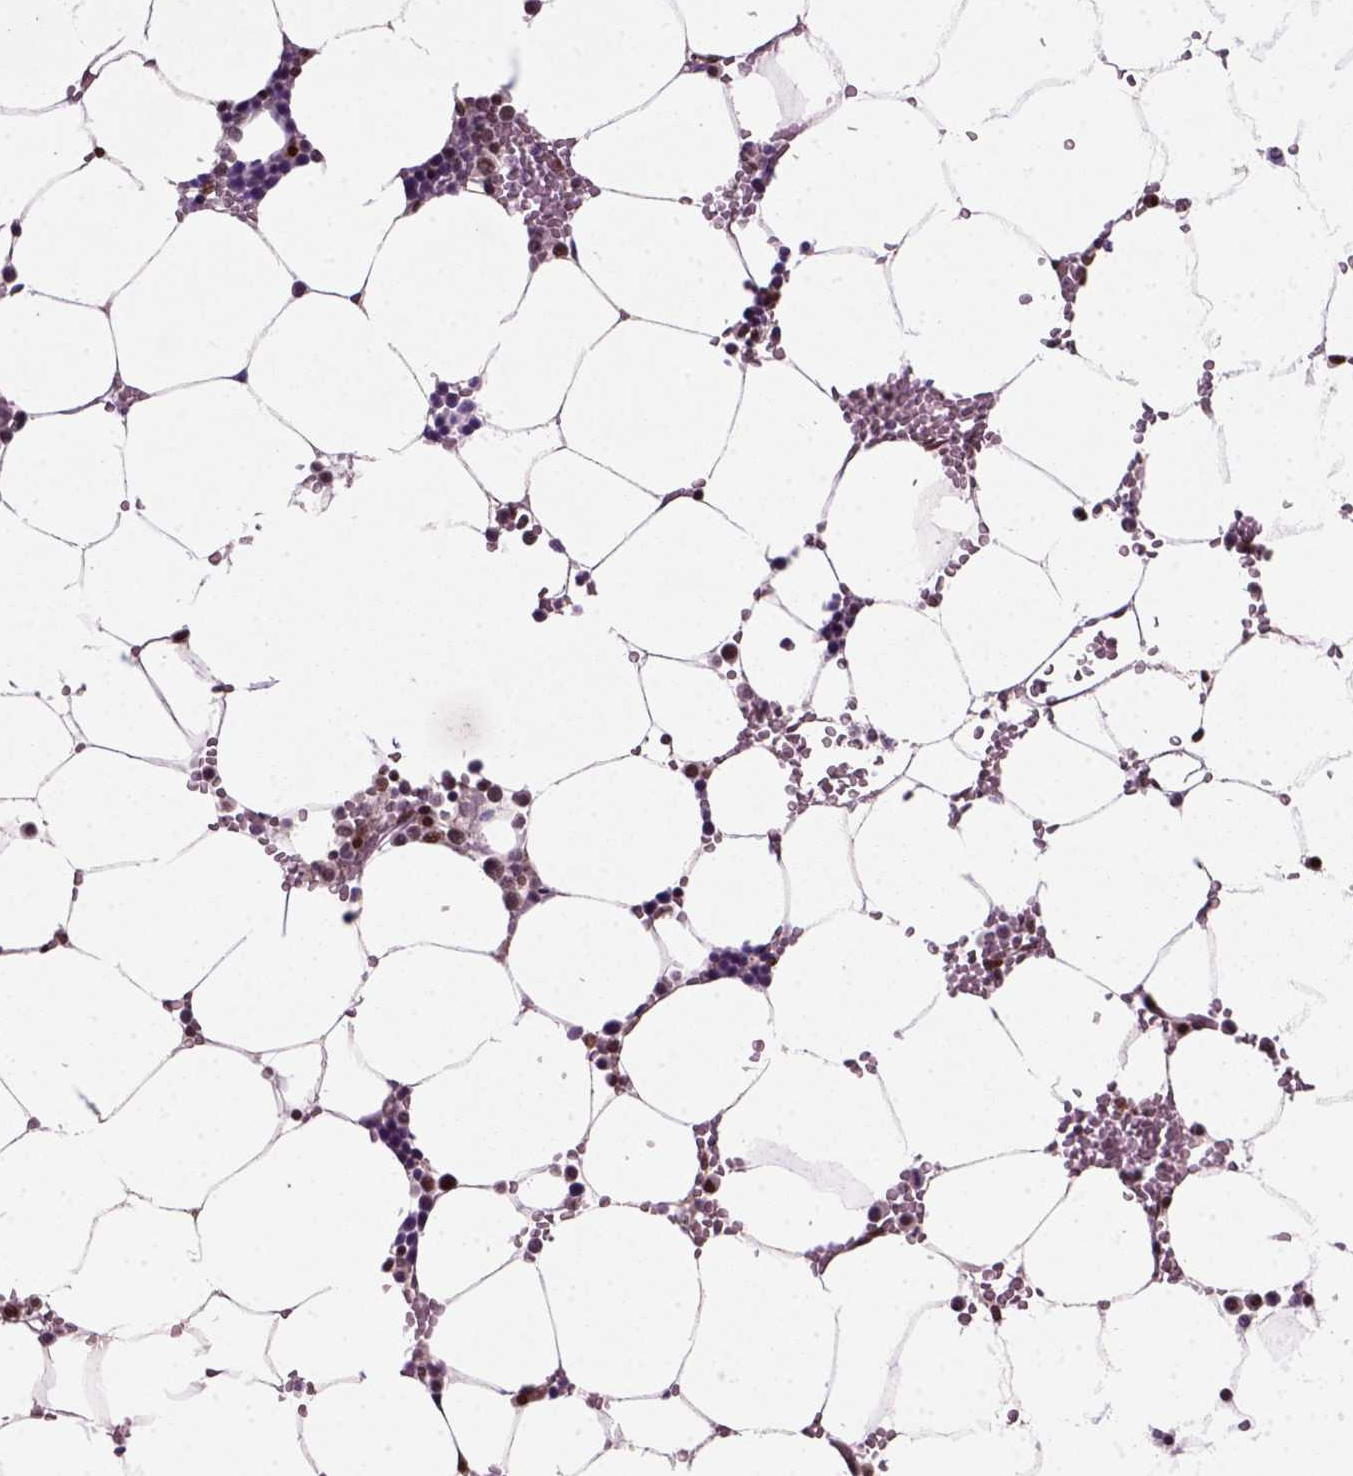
{"staining": {"intensity": "strong", "quantity": "<25%", "location": "nuclear"}, "tissue": "bone marrow", "cell_type": "Hematopoietic cells", "image_type": "normal", "snomed": [{"axis": "morphology", "description": "Normal tissue, NOS"}, {"axis": "topography", "description": "Bone marrow"}], "caption": "Protein staining by IHC reveals strong nuclear expression in approximately <25% of hematopoietic cells in unremarkable bone marrow. The staining was performed using DAB to visualize the protein expression in brown, while the nuclei were stained in blue with hematoxylin (Magnification: 20x).", "gene": "MGMT", "patient": {"sex": "female", "age": 52}}